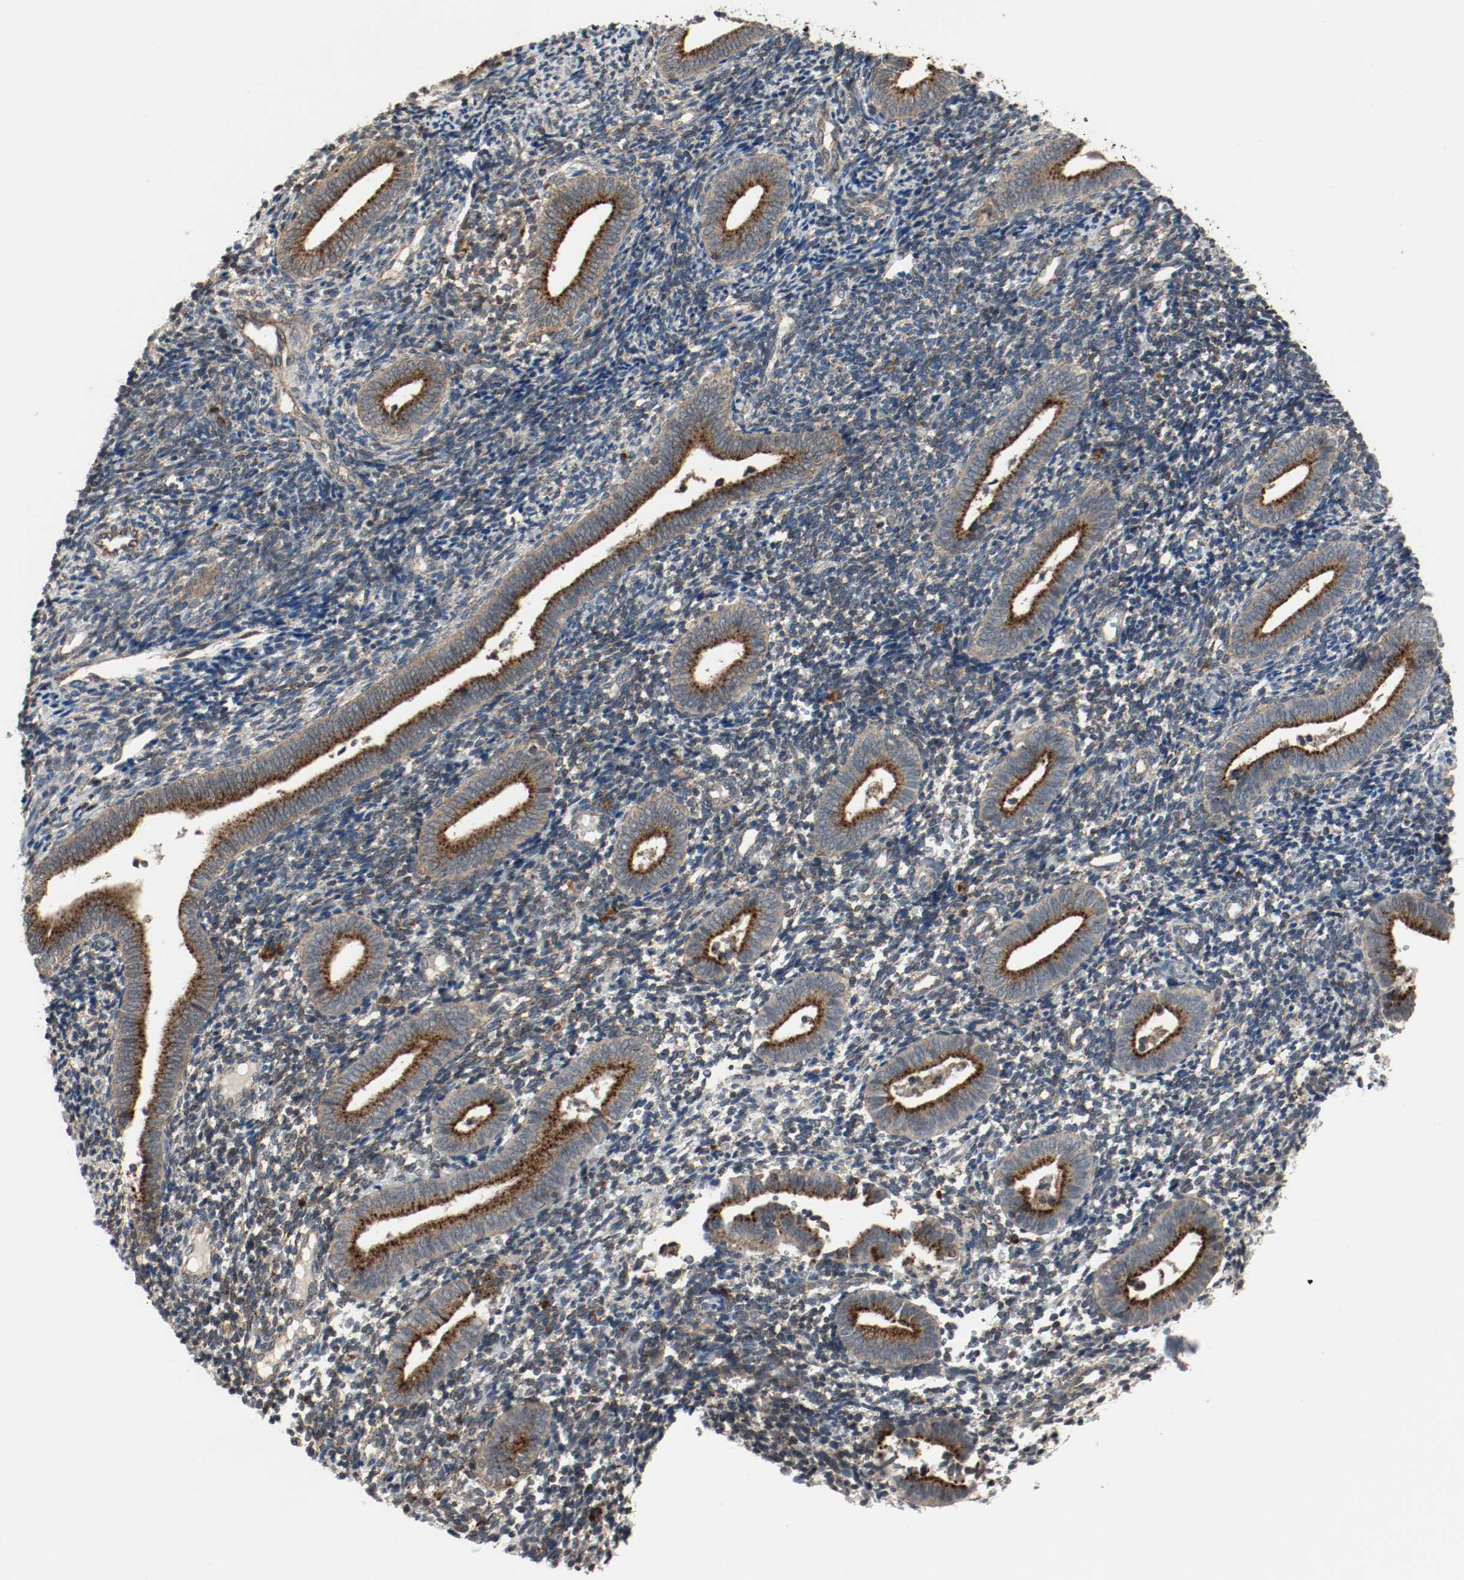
{"staining": {"intensity": "weak", "quantity": "25%-75%", "location": "cytoplasmic/membranous"}, "tissue": "endometrium", "cell_type": "Cells in endometrial stroma", "image_type": "normal", "snomed": [{"axis": "morphology", "description": "Normal tissue, NOS"}, {"axis": "topography", "description": "Uterus"}, {"axis": "topography", "description": "Endometrium"}], "caption": "Brown immunohistochemical staining in unremarkable endometrium demonstrates weak cytoplasmic/membranous expression in about 25%-75% of cells in endometrial stroma. (Brightfield microscopy of DAB IHC at high magnification).", "gene": "LAMP2", "patient": {"sex": "female", "age": 33}}